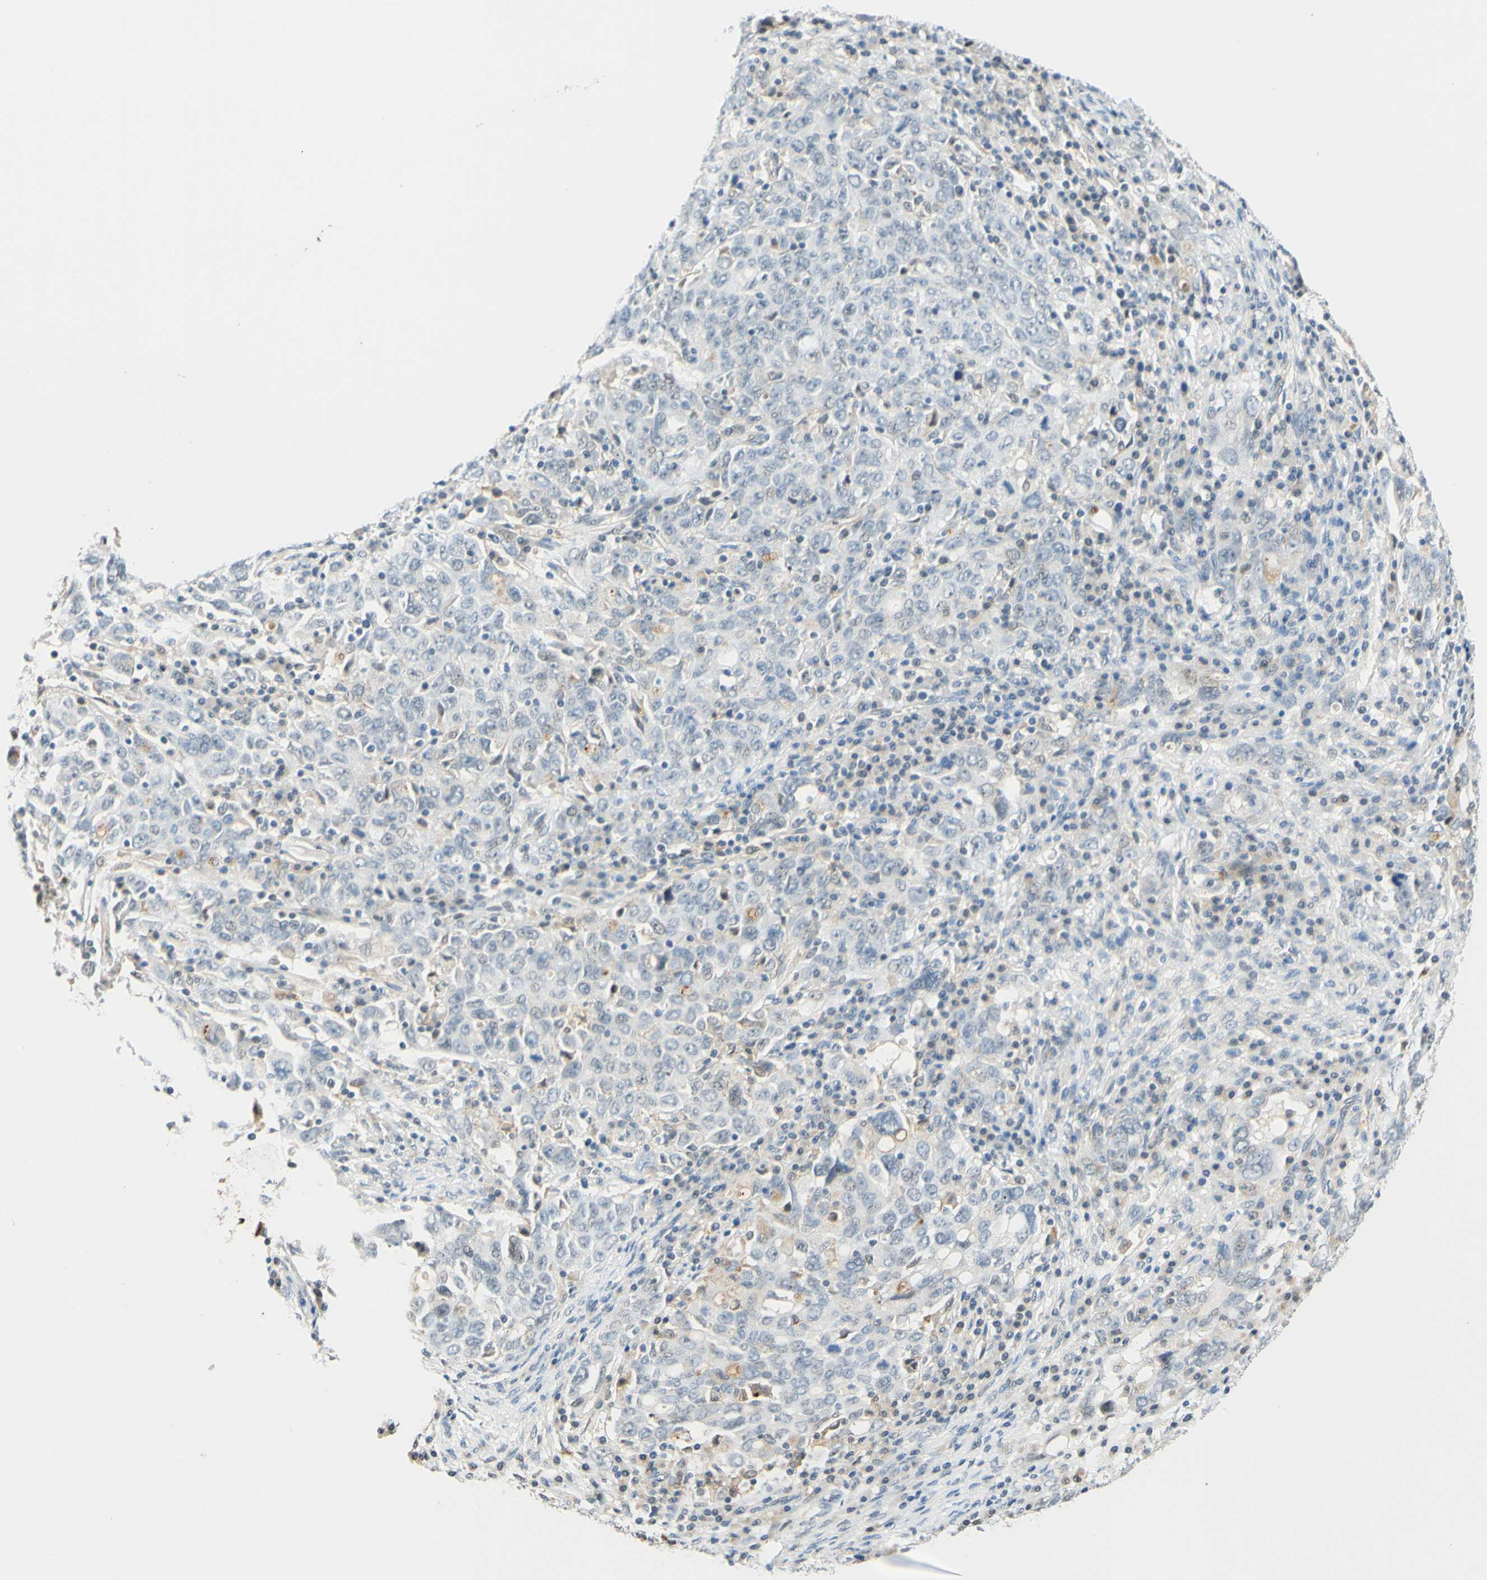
{"staining": {"intensity": "negative", "quantity": "none", "location": "none"}, "tissue": "ovarian cancer", "cell_type": "Tumor cells", "image_type": "cancer", "snomed": [{"axis": "morphology", "description": "Carcinoma, endometroid"}, {"axis": "topography", "description": "Ovary"}], "caption": "Ovarian cancer was stained to show a protein in brown. There is no significant positivity in tumor cells.", "gene": "TREM2", "patient": {"sex": "female", "age": 62}}